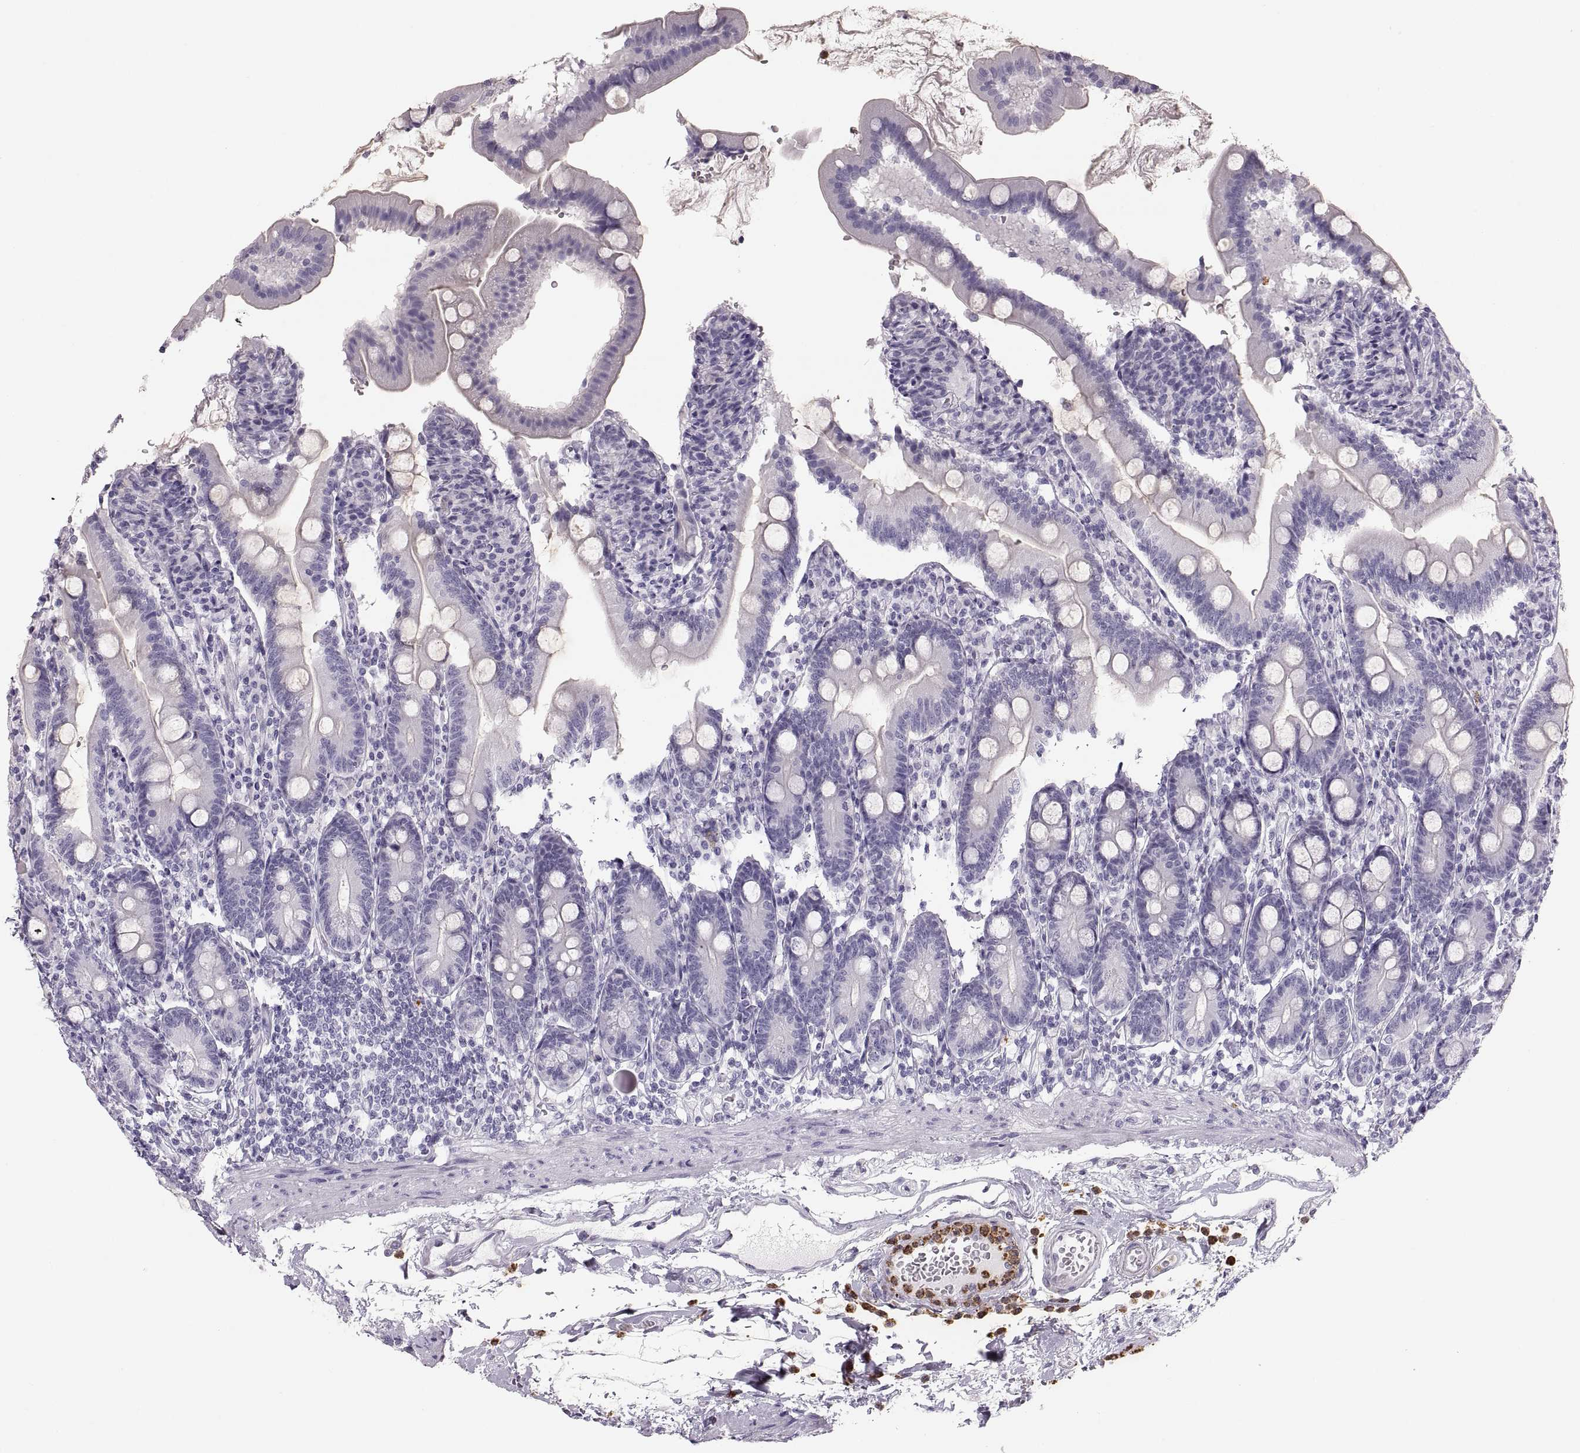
{"staining": {"intensity": "negative", "quantity": "none", "location": "none"}, "tissue": "duodenum", "cell_type": "Glandular cells", "image_type": "normal", "snomed": [{"axis": "morphology", "description": "Normal tissue, NOS"}, {"axis": "topography", "description": "Duodenum"}], "caption": "Benign duodenum was stained to show a protein in brown. There is no significant positivity in glandular cells. (DAB (3,3'-diaminobenzidine) IHC with hematoxylin counter stain).", "gene": "MILR1", "patient": {"sex": "female", "age": 67}}